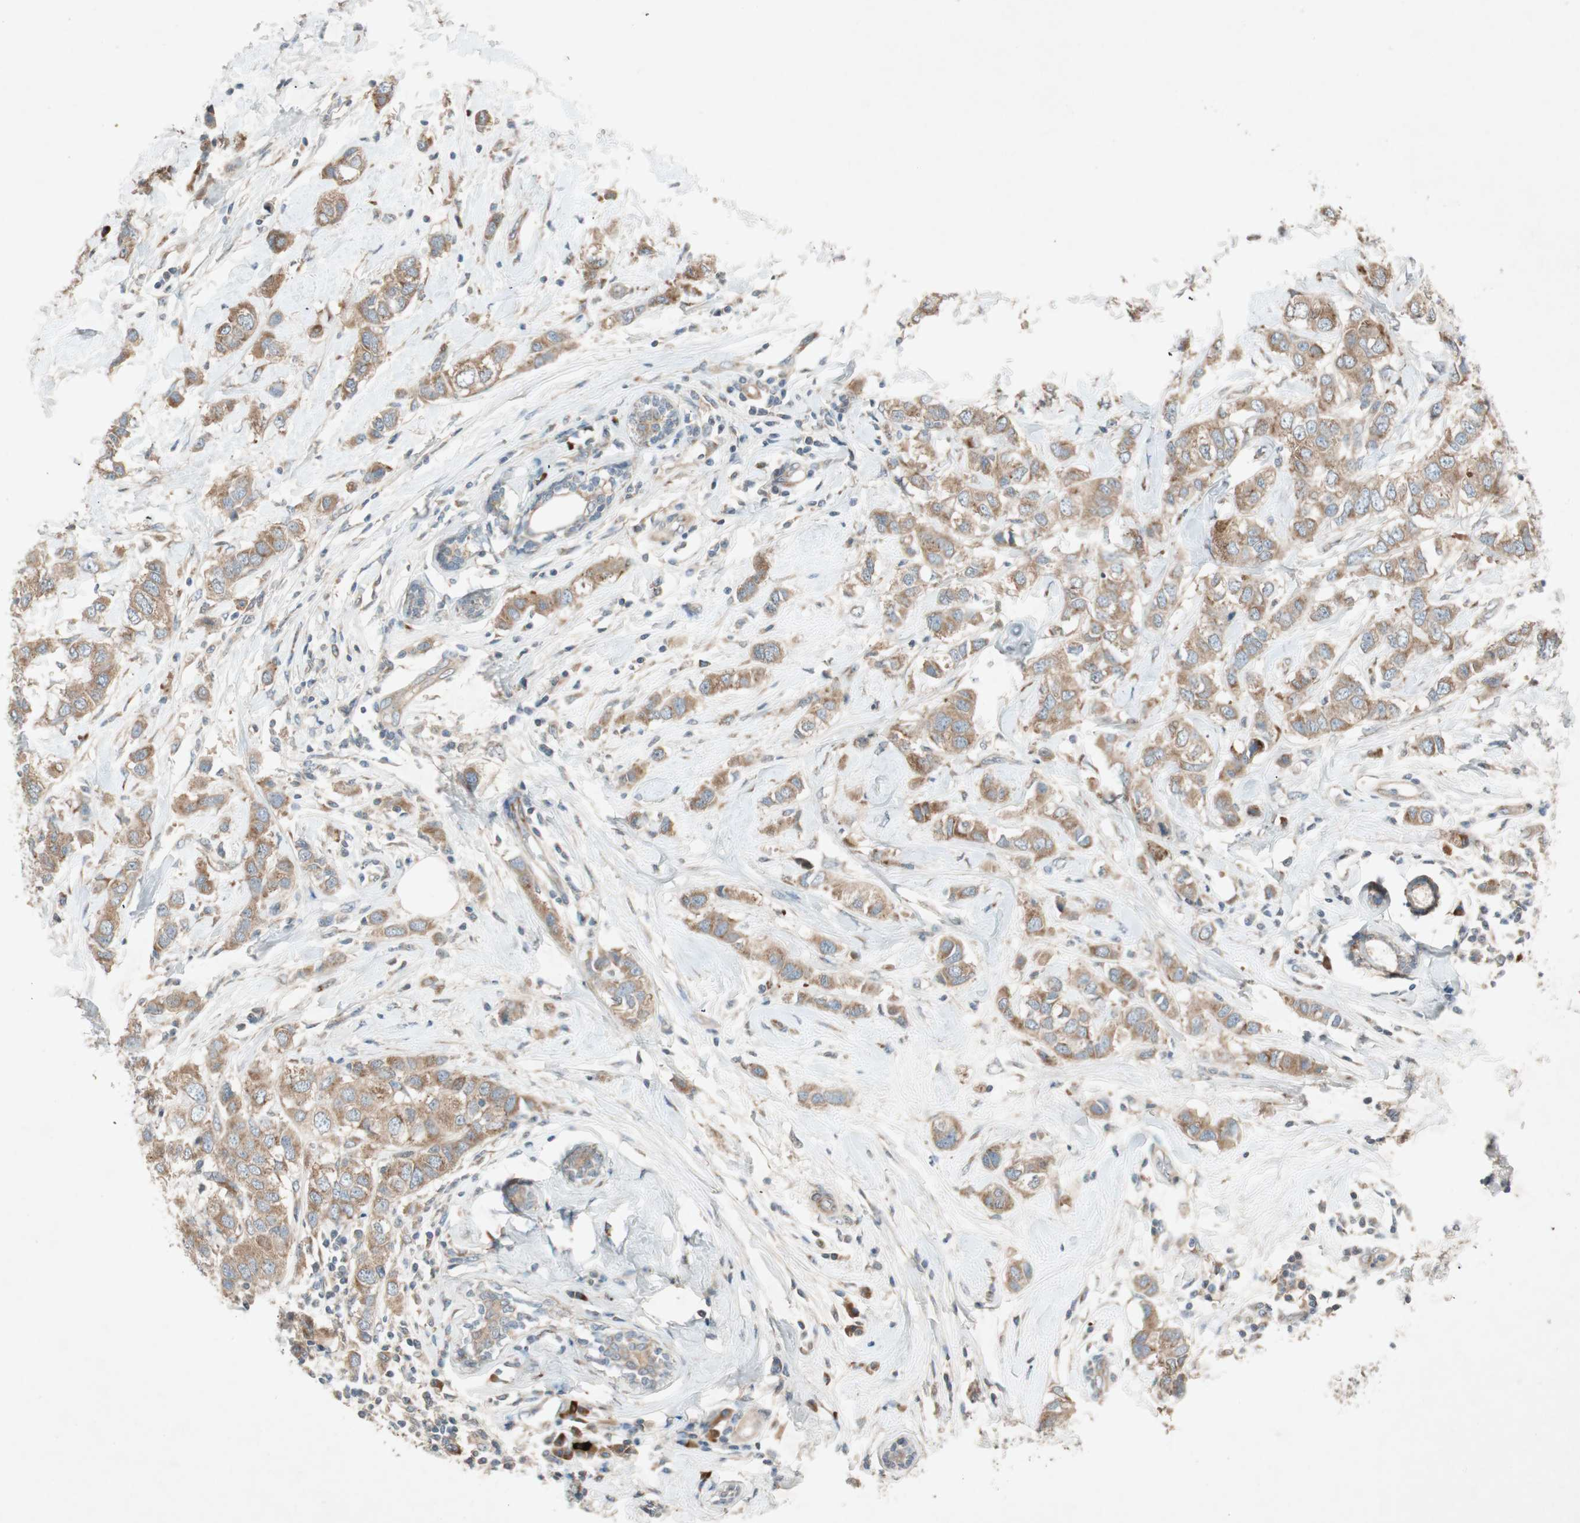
{"staining": {"intensity": "moderate", "quantity": ">75%", "location": "cytoplasmic/membranous"}, "tissue": "breast cancer", "cell_type": "Tumor cells", "image_type": "cancer", "snomed": [{"axis": "morphology", "description": "Duct carcinoma"}, {"axis": "topography", "description": "Breast"}], "caption": "DAB immunohistochemical staining of human breast invasive ductal carcinoma shows moderate cytoplasmic/membranous protein expression in about >75% of tumor cells.", "gene": "APOO", "patient": {"sex": "female", "age": 50}}